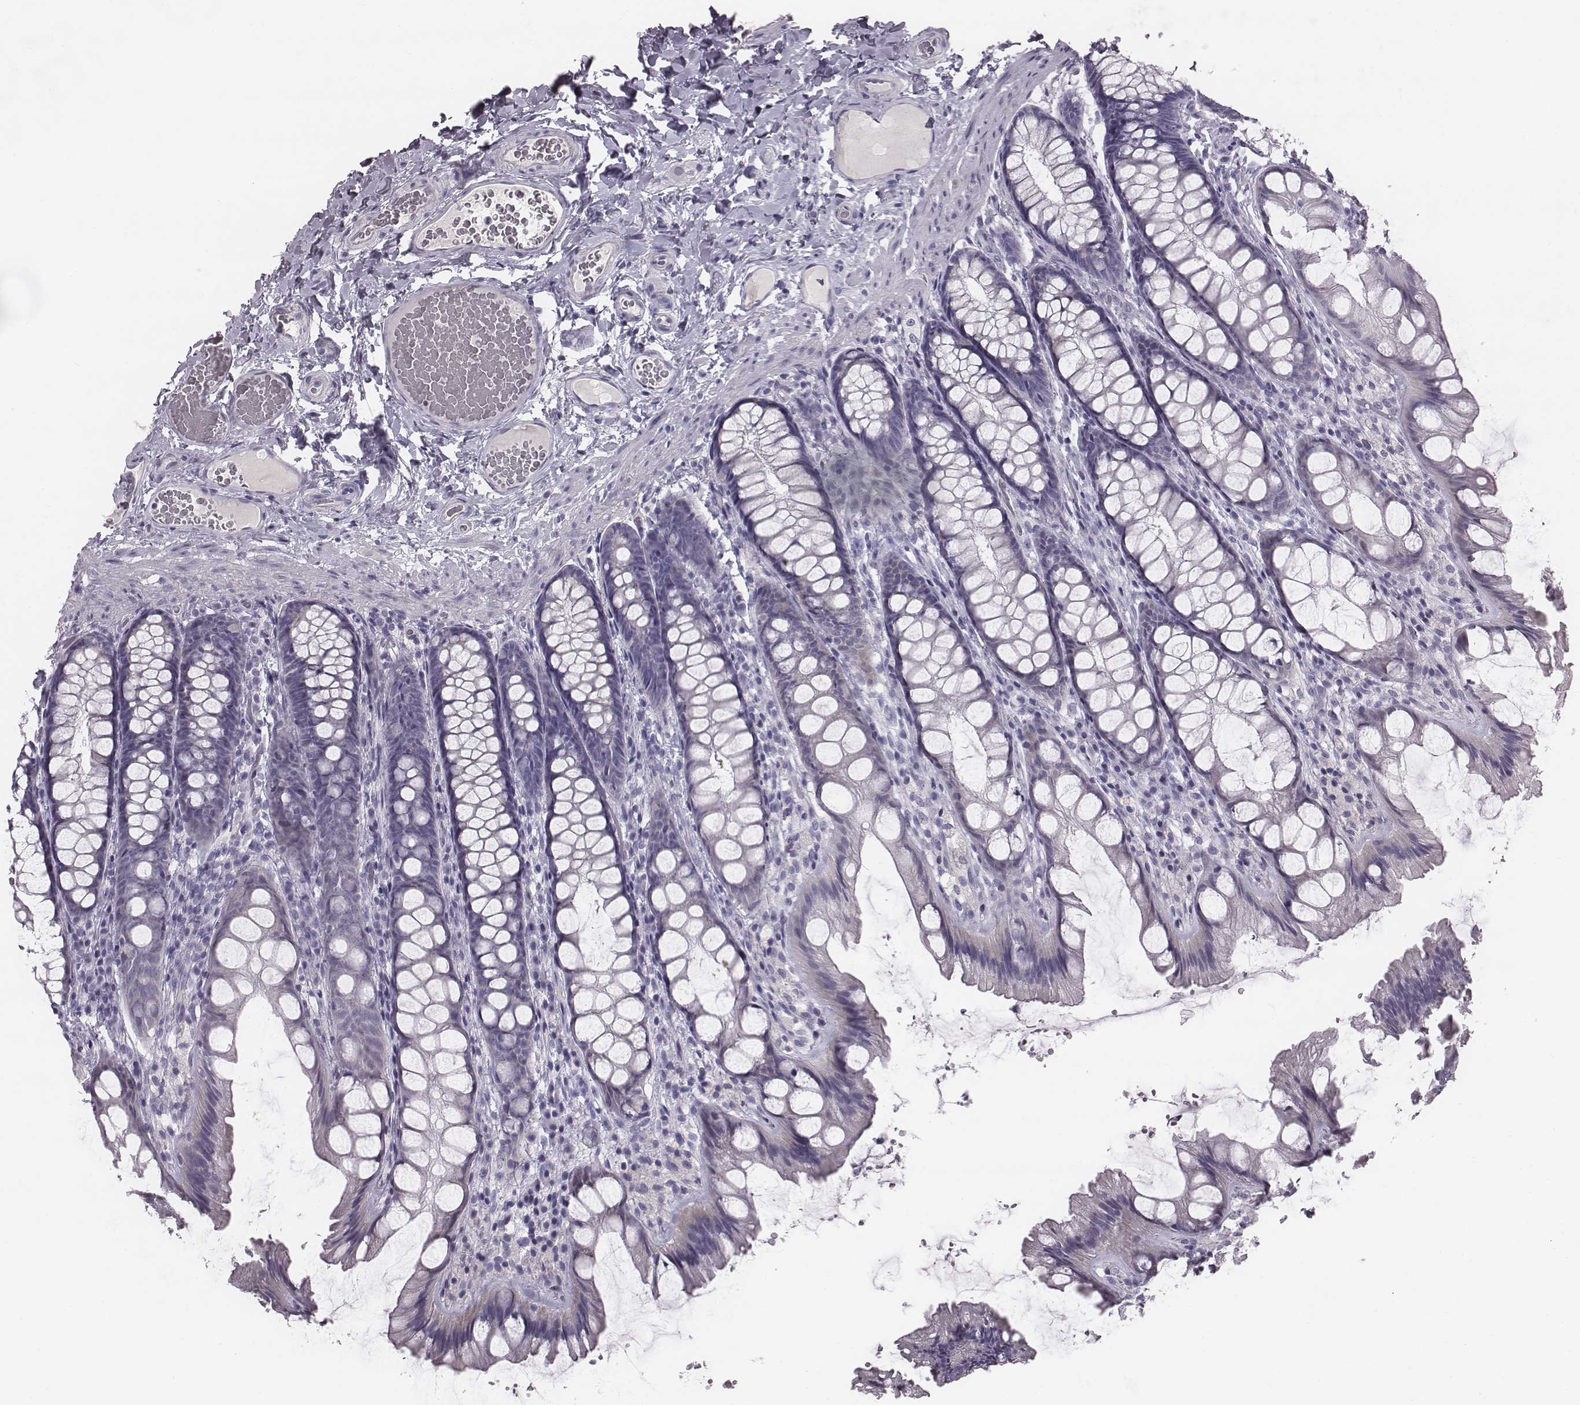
{"staining": {"intensity": "negative", "quantity": "none", "location": "none"}, "tissue": "colon", "cell_type": "Endothelial cells", "image_type": "normal", "snomed": [{"axis": "morphology", "description": "Normal tissue, NOS"}, {"axis": "topography", "description": "Colon"}], "caption": "Human colon stained for a protein using immunohistochemistry (IHC) shows no expression in endothelial cells.", "gene": "ENSG00000284762", "patient": {"sex": "male", "age": 47}}